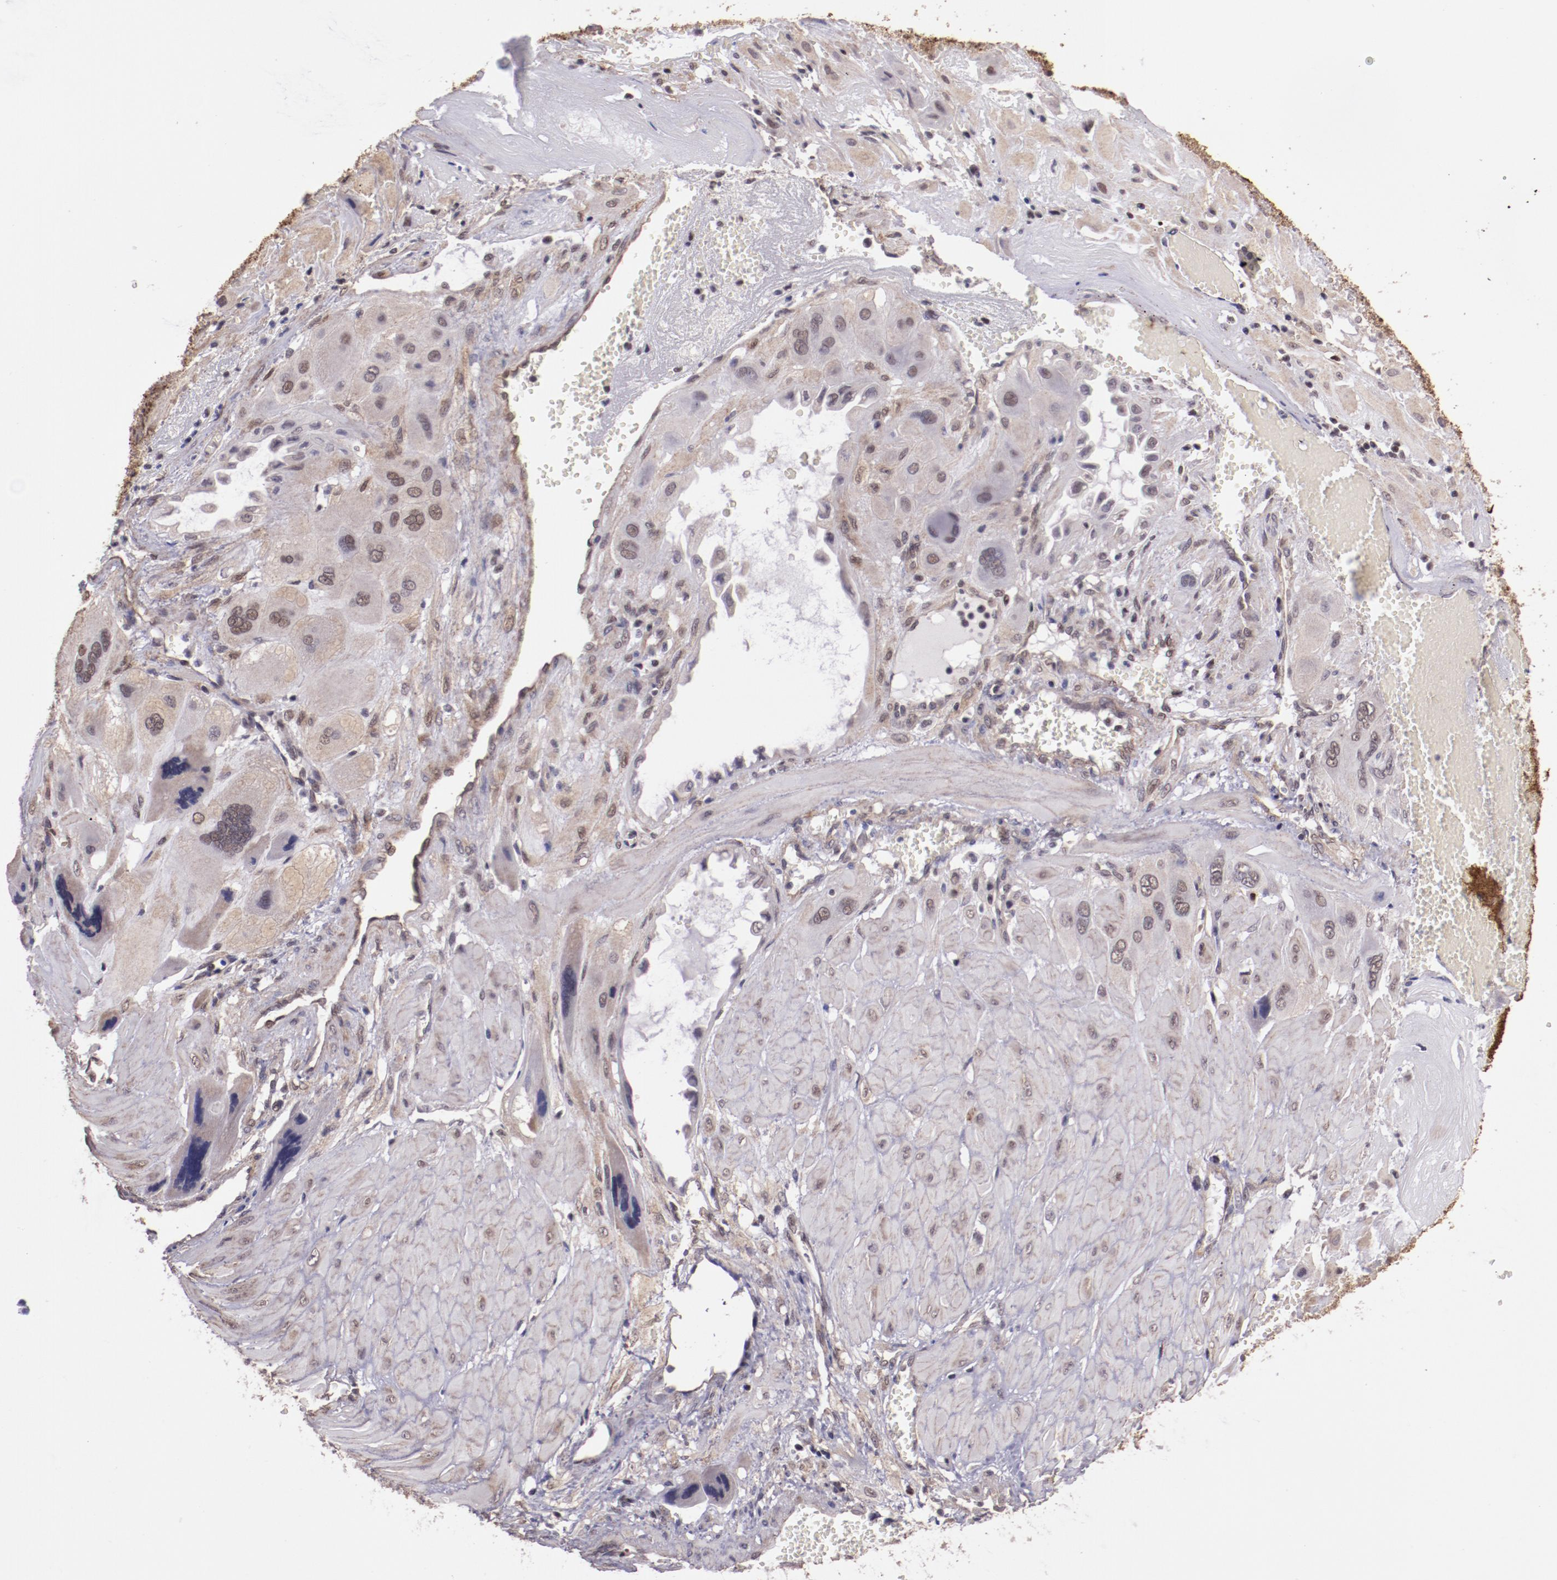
{"staining": {"intensity": "weak", "quantity": ">75%", "location": "cytoplasmic/membranous,nuclear"}, "tissue": "cervical cancer", "cell_type": "Tumor cells", "image_type": "cancer", "snomed": [{"axis": "morphology", "description": "Squamous cell carcinoma, NOS"}, {"axis": "topography", "description": "Cervix"}], "caption": "A high-resolution micrograph shows immunohistochemistry (IHC) staining of squamous cell carcinoma (cervical), which displays weak cytoplasmic/membranous and nuclear expression in about >75% of tumor cells. The protein is stained brown, and the nuclei are stained in blue (DAB (3,3'-diaminobenzidine) IHC with brightfield microscopy, high magnification).", "gene": "ELF1", "patient": {"sex": "female", "age": 34}}